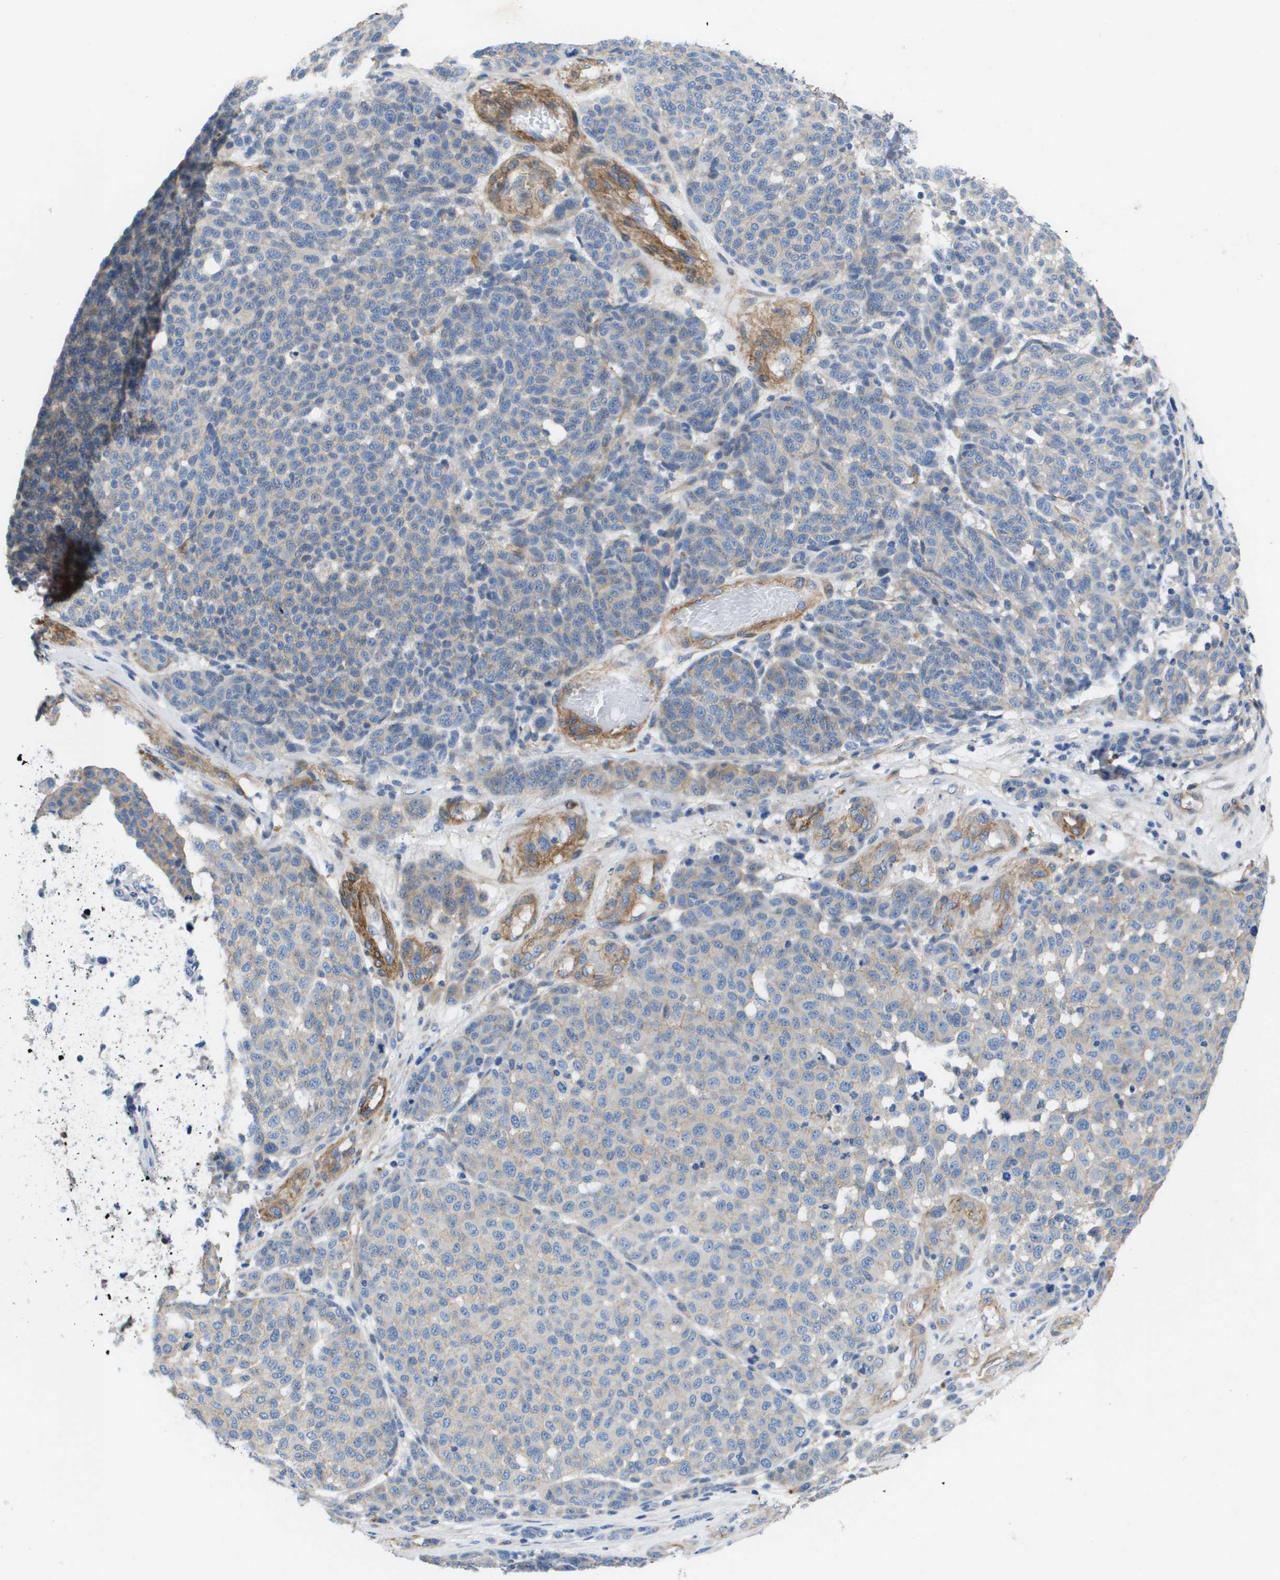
{"staining": {"intensity": "weak", "quantity": "<25%", "location": "cytoplasmic/membranous"}, "tissue": "melanoma", "cell_type": "Tumor cells", "image_type": "cancer", "snomed": [{"axis": "morphology", "description": "Malignant melanoma, NOS"}, {"axis": "topography", "description": "Skin"}], "caption": "The IHC micrograph has no significant positivity in tumor cells of malignant melanoma tissue.", "gene": "LPP", "patient": {"sex": "male", "age": 59}}